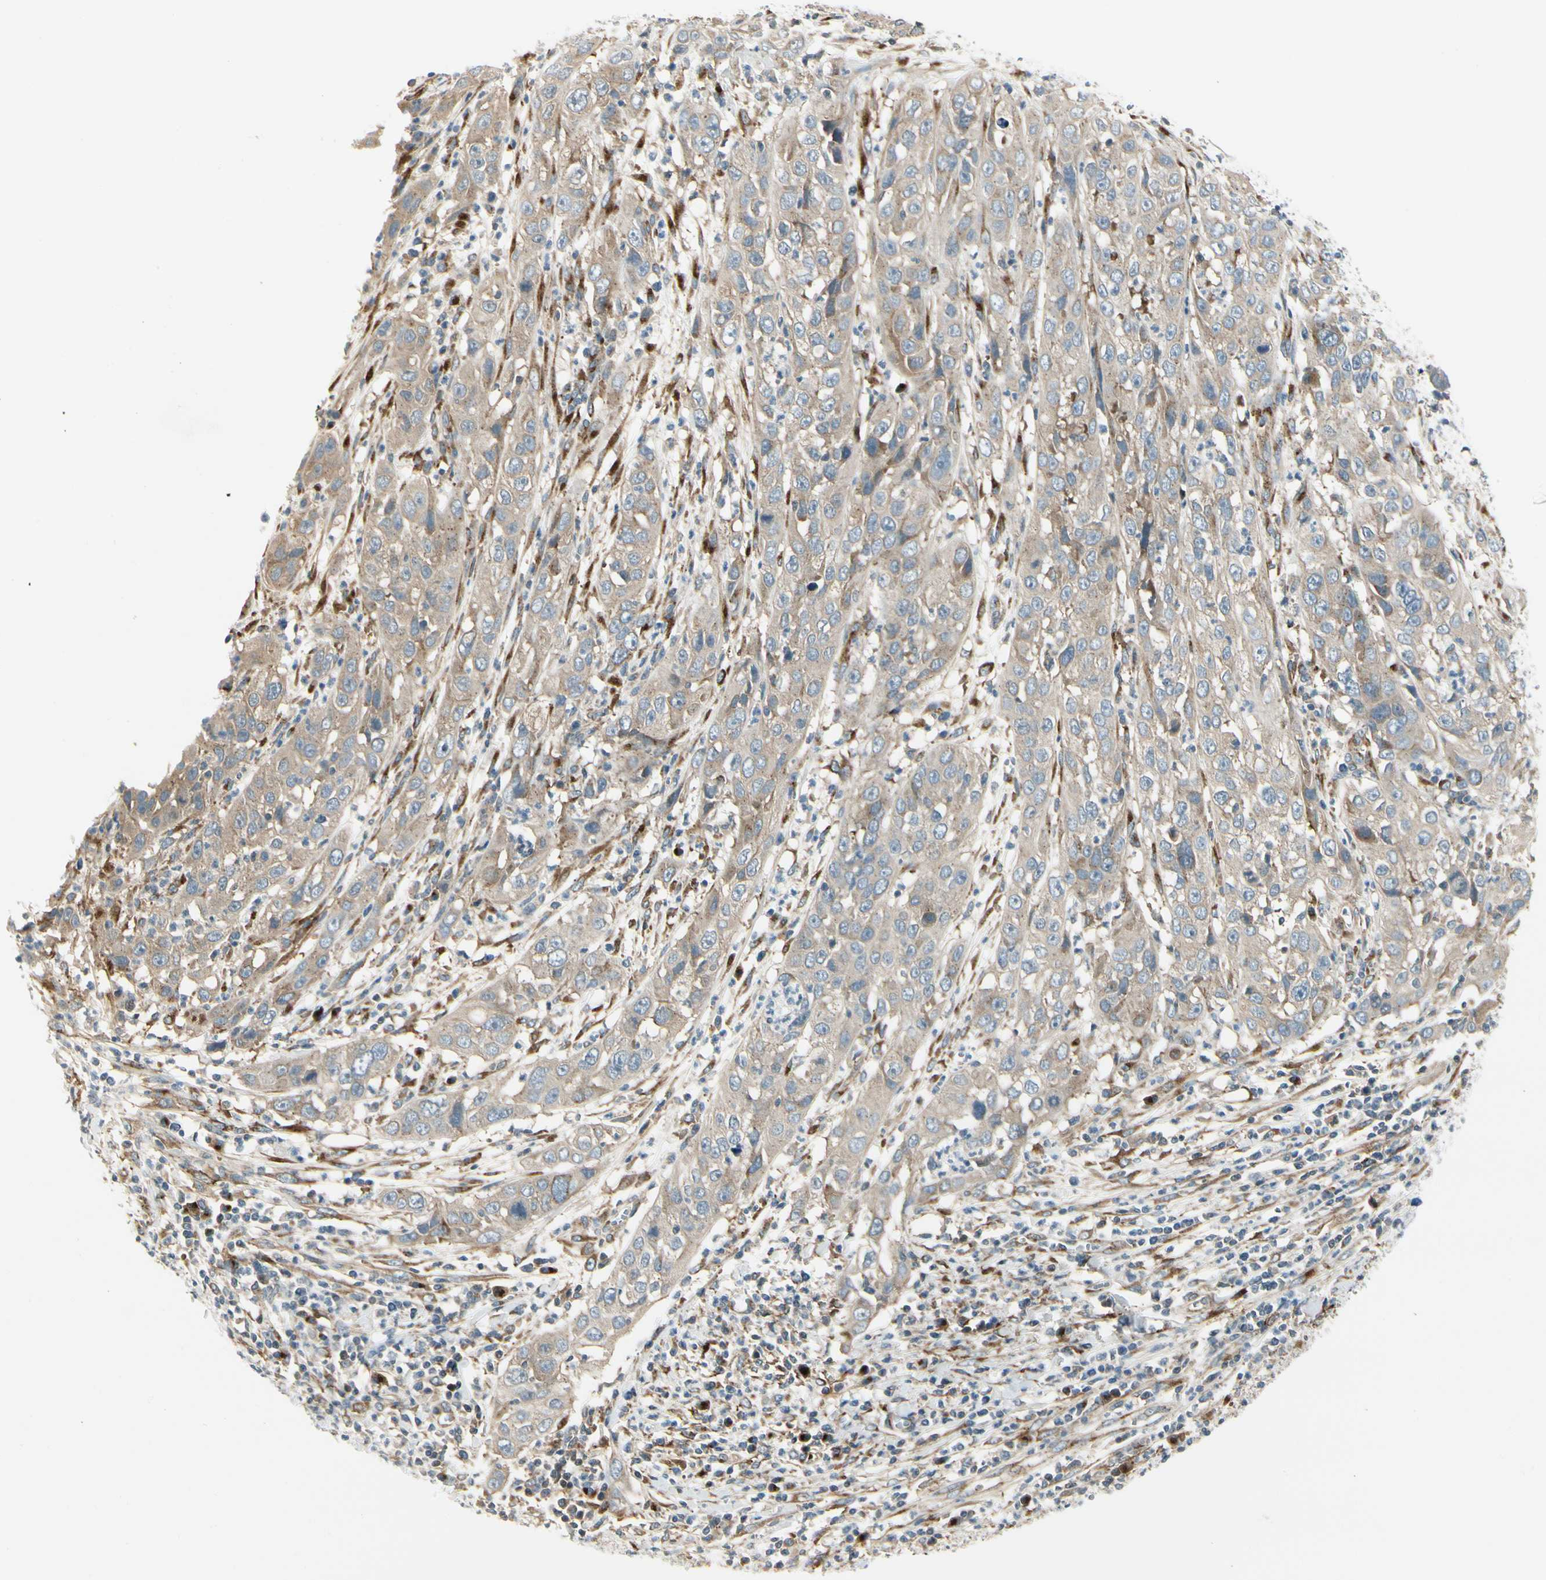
{"staining": {"intensity": "weak", "quantity": ">75%", "location": "cytoplasmic/membranous"}, "tissue": "cervical cancer", "cell_type": "Tumor cells", "image_type": "cancer", "snomed": [{"axis": "morphology", "description": "Squamous cell carcinoma, NOS"}, {"axis": "topography", "description": "Cervix"}], "caption": "Human cervical cancer stained with a brown dye shows weak cytoplasmic/membranous positive positivity in about >75% of tumor cells.", "gene": "MANSC1", "patient": {"sex": "female", "age": 32}}